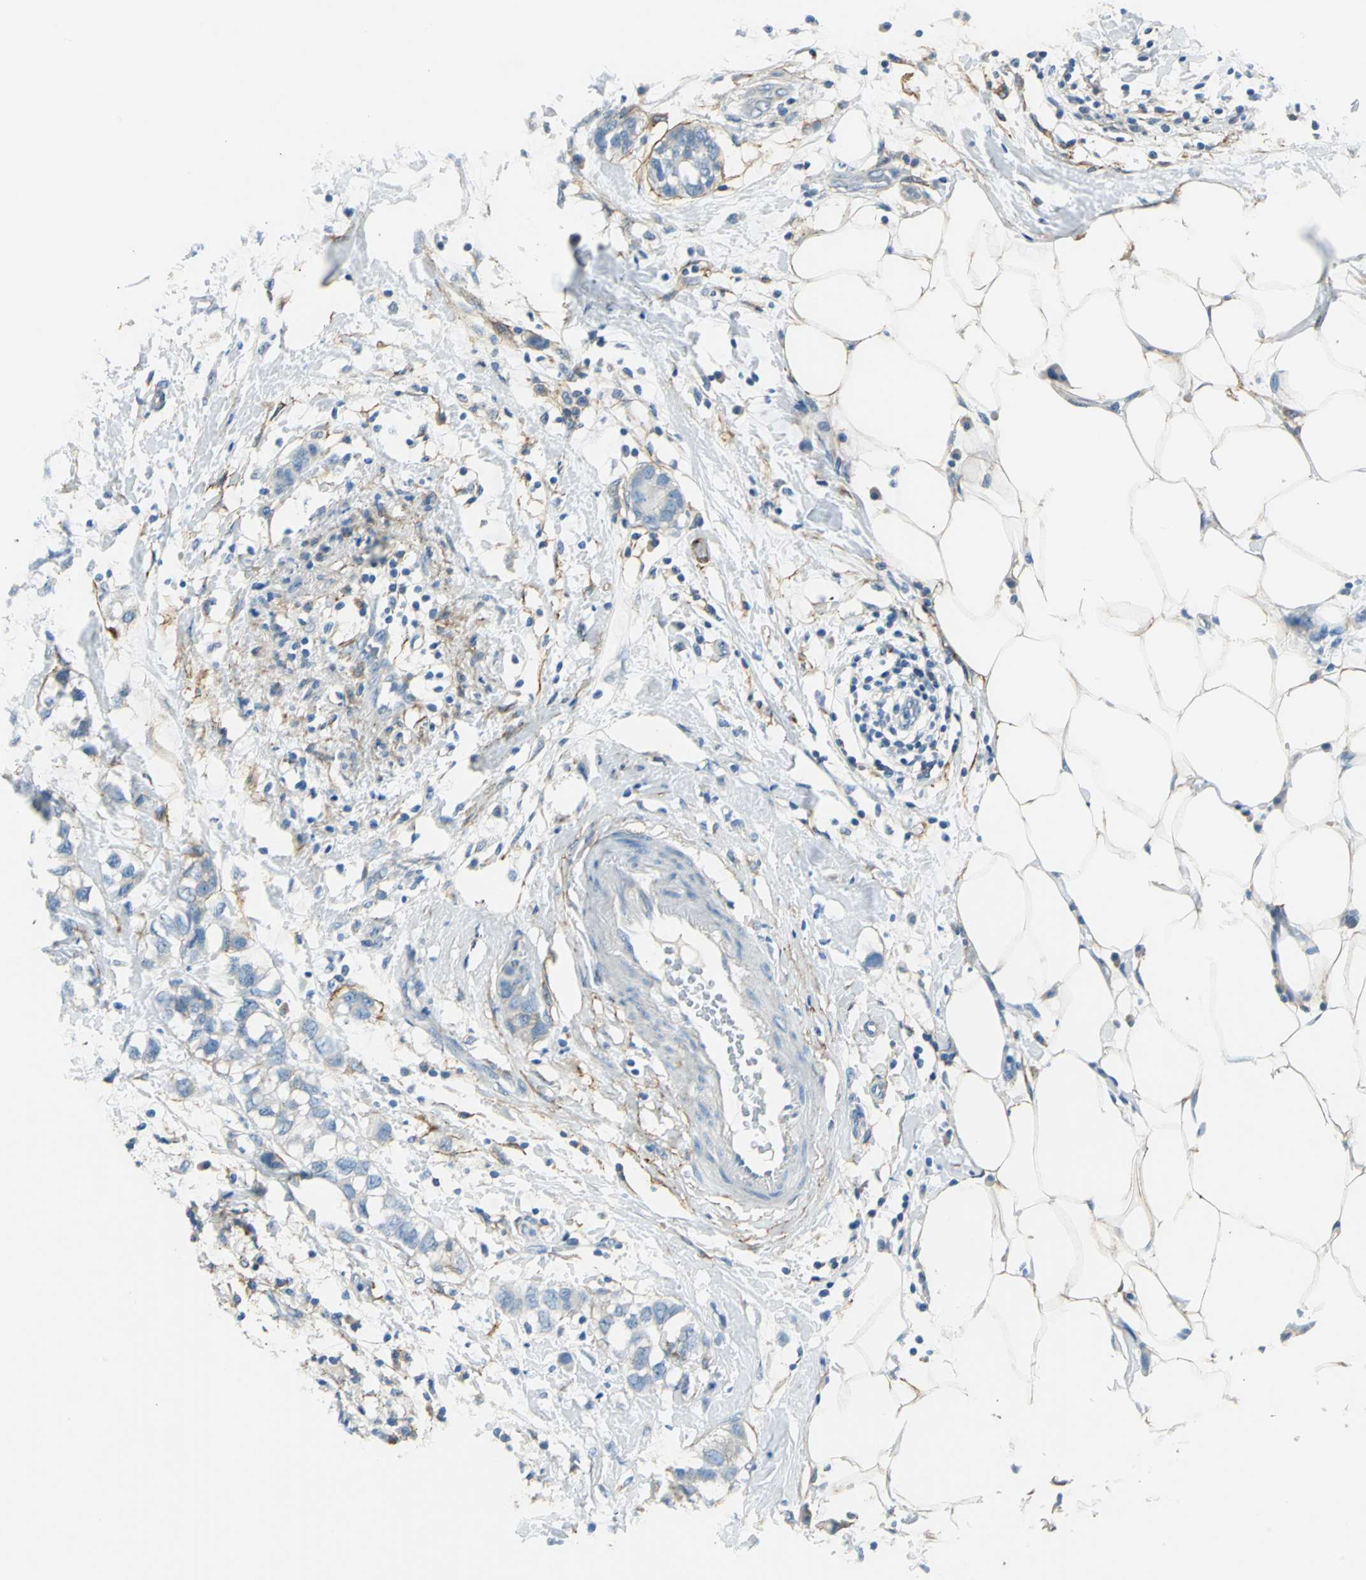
{"staining": {"intensity": "weak", "quantity": "25%-75%", "location": "cytoplasmic/membranous"}, "tissue": "breast cancer", "cell_type": "Tumor cells", "image_type": "cancer", "snomed": [{"axis": "morphology", "description": "Normal tissue, NOS"}, {"axis": "morphology", "description": "Duct carcinoma"}, {"axis": "topography", "description": "Breast"}], "caption": "About 25%-75% of tumor cells in breast cancer (intraductal carcinoma) demonstrate weak cytoplasmic/membranous protein staining as visualized by brown immunohistochemical staining.", "gene": "AKAP12", "patient": {"sex": "female", "age": 50}}